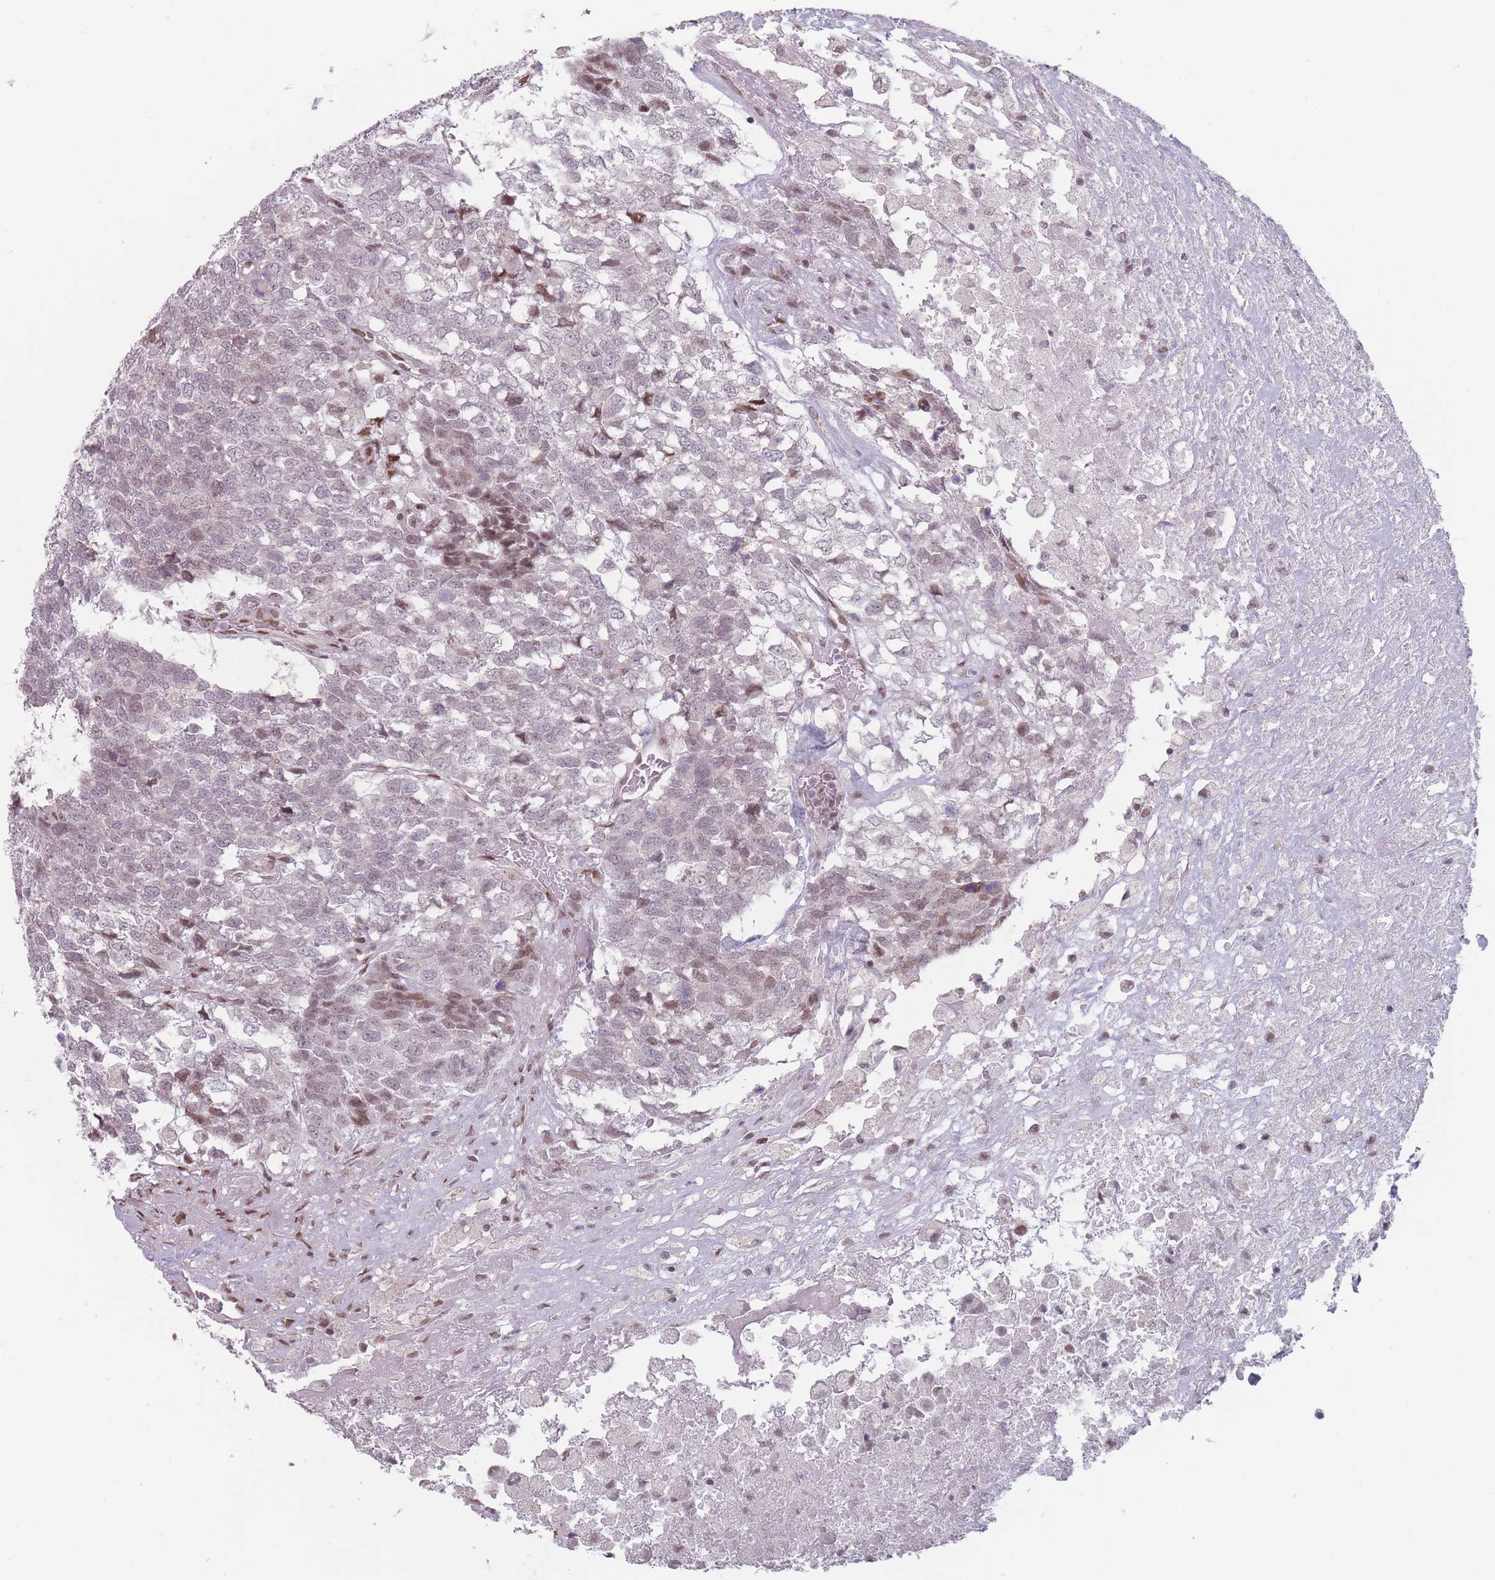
{"staining": {"intensity": "moderate", "quantity": "<25%", "location": "nuclear"}, "tissue": "testis cancer", "cell_type": "Tumor cells", "image_type": "cancer", "snomed": [{"axis": "morphology", "description": "Carcinoma, Embryonal, NOS"}, {"axis": "topography", "description": "Testis"}], "caption": "A histopathology image of human testis embryonal carcinoma stained for a protein shows moderate nuclear brown staining in tumor cells.", "gene": "SH3BGRL2", "patient": {"sex": "male", "age": 23}}